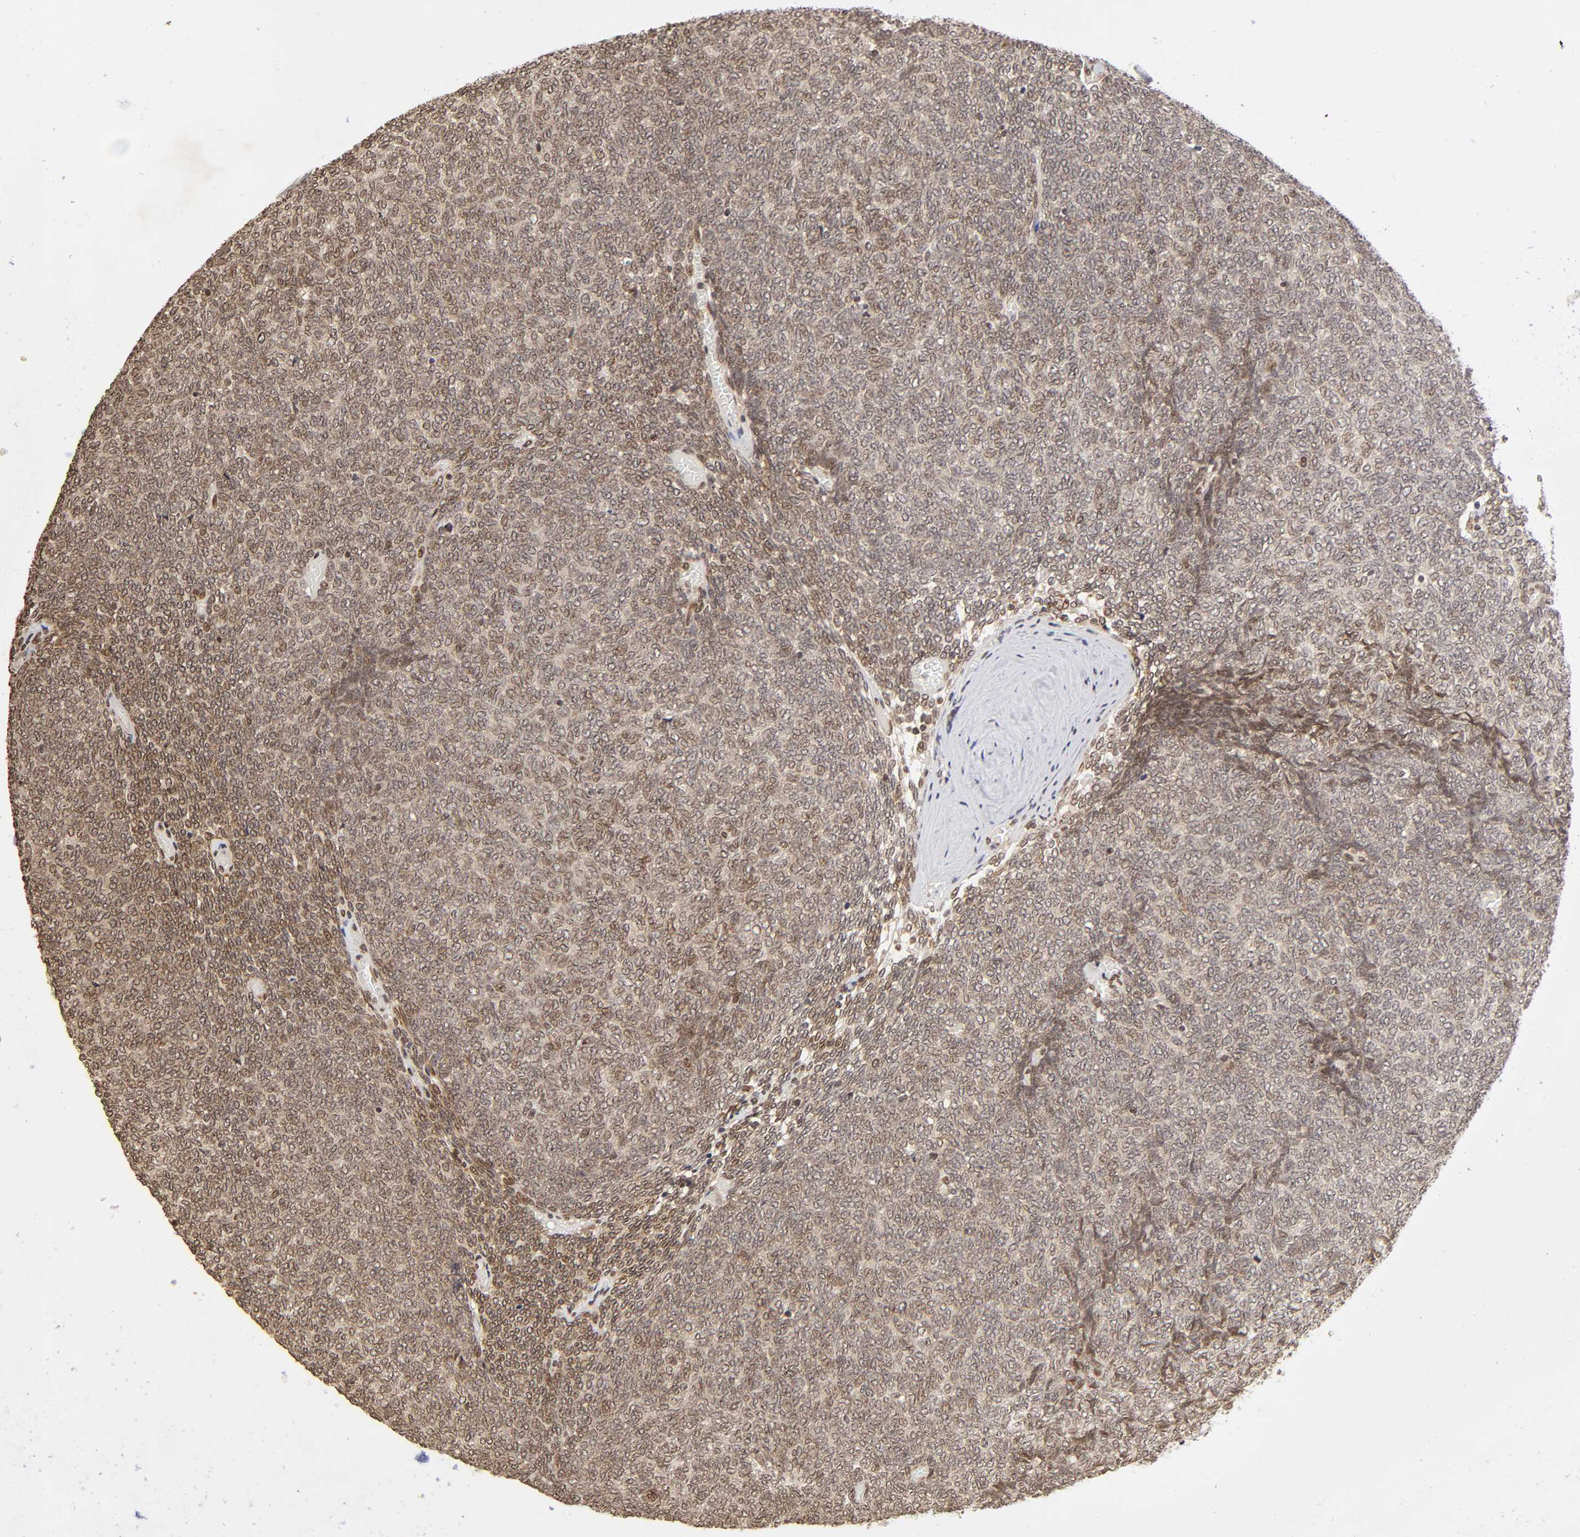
{"staining": {"intensity": "weak", "quantity": ">75%", "location": "nuclear"}, "tissue": "renal cancer", "cell_type": "Tumor cells", "image_type": "cancer", "snomed": [{"axis": "morphology", "description": "Neoplasm, malignant, NOS"}, {"axis": "topography", "description": "Kidney"}], "caption": "IHC micrograph of renal malignant neoplasm stained for a protein (brown), which displays low levels of weak nuclear staining in about >75% of tumor cells.", "gene": "MLLT6", "patient": {"sex": "male", "age": 28}}